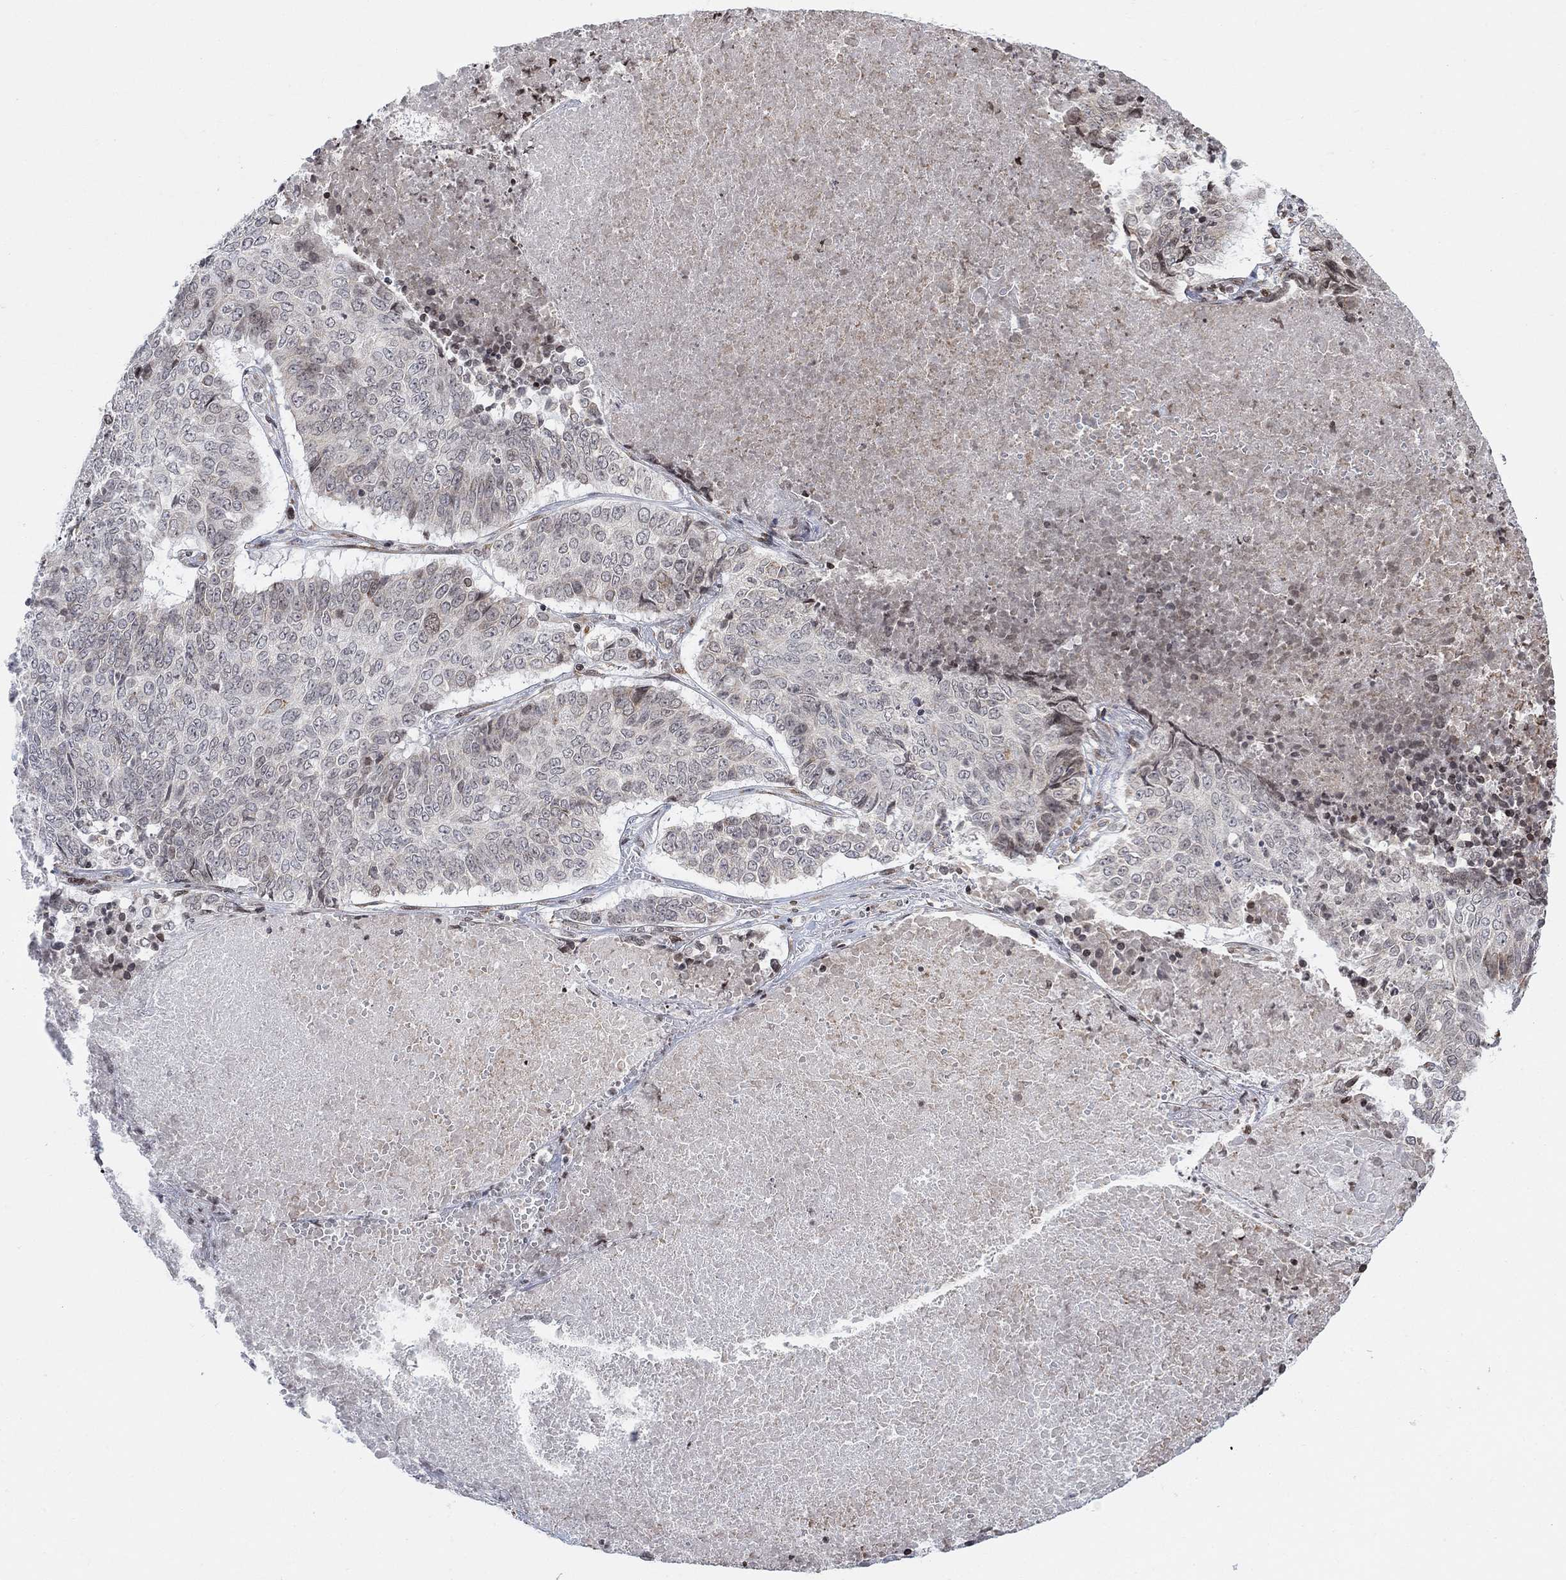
{"staining": {"intensity": "weak", "quantity": "<25%", "location": "cytoplasmic/membranous"}, "tissue": "lung cancer", "cell_type": "Tumor cells", "image_type": "cancer", "snomed": [{"axis": "morphology", "description": "Squamous cell carcinoma, NOS"}, {"axis": "topography", "description": "Lung"}], "caption": "Micrograph shows no protein expression in tumor cells of squamous cell carcinoma (lung) tissue.", "gene": "ABHD14A", "patient": {"sex": "male", "age": 64}}